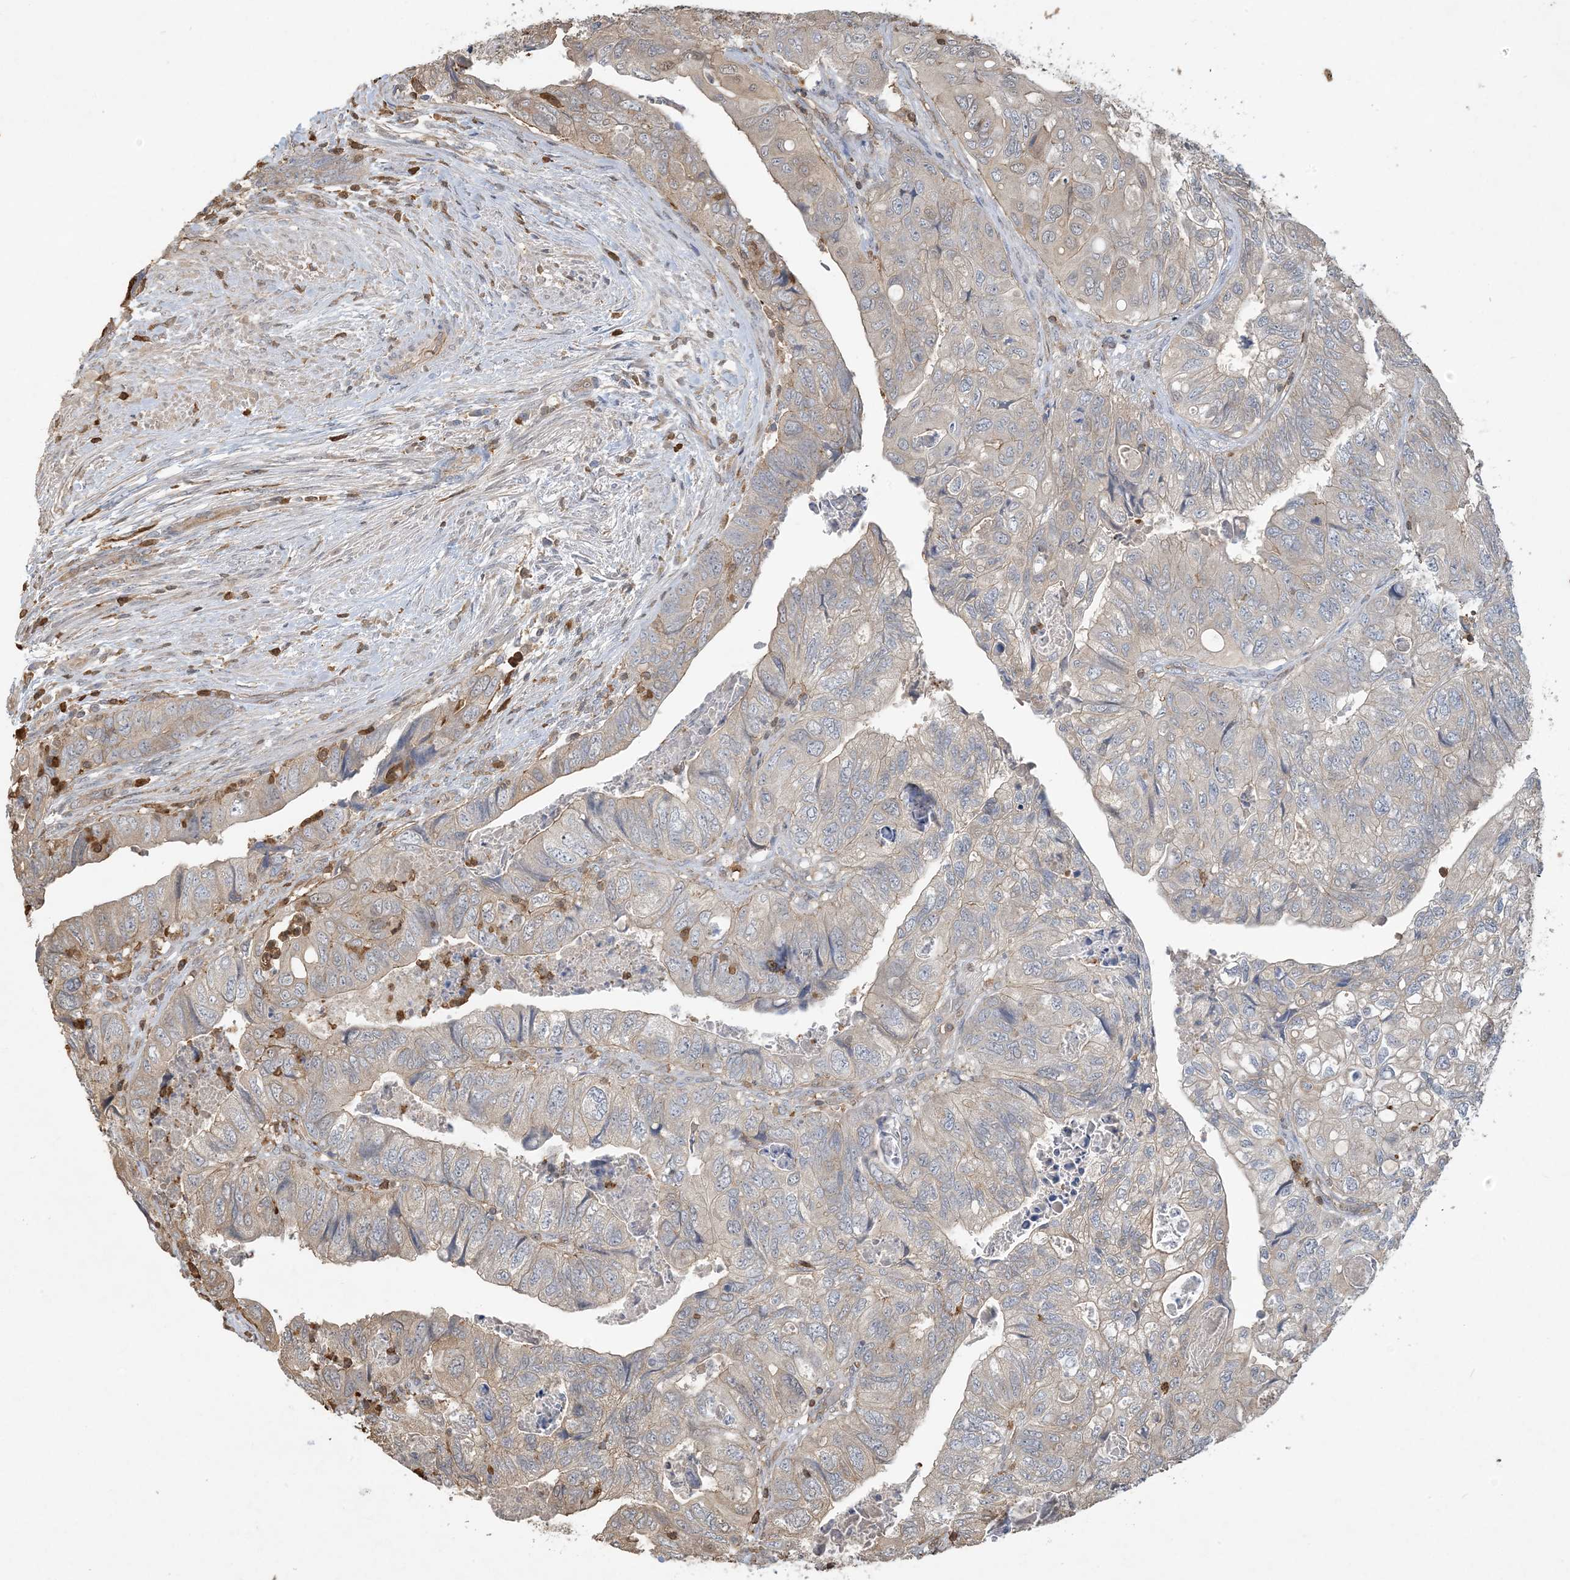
{"staining": {"intensity": "negative", "quantity": "none", "location": "none"}, "tissue": "colorectal cancer", "cell_type": "Tumor cells", "image_type": "cancer", "snomed": [{"axis": "morphology", "description": "Adenocarcinoma, NOS"}, {"axis": "topography", "description": "Rectum"}], "caption": "Protein analysis of colorectal adenocarcinoma shows no significant staining in tumor cells.", "gene": "TMSB4X", "patient": {"sex": "male", "age": 63}}